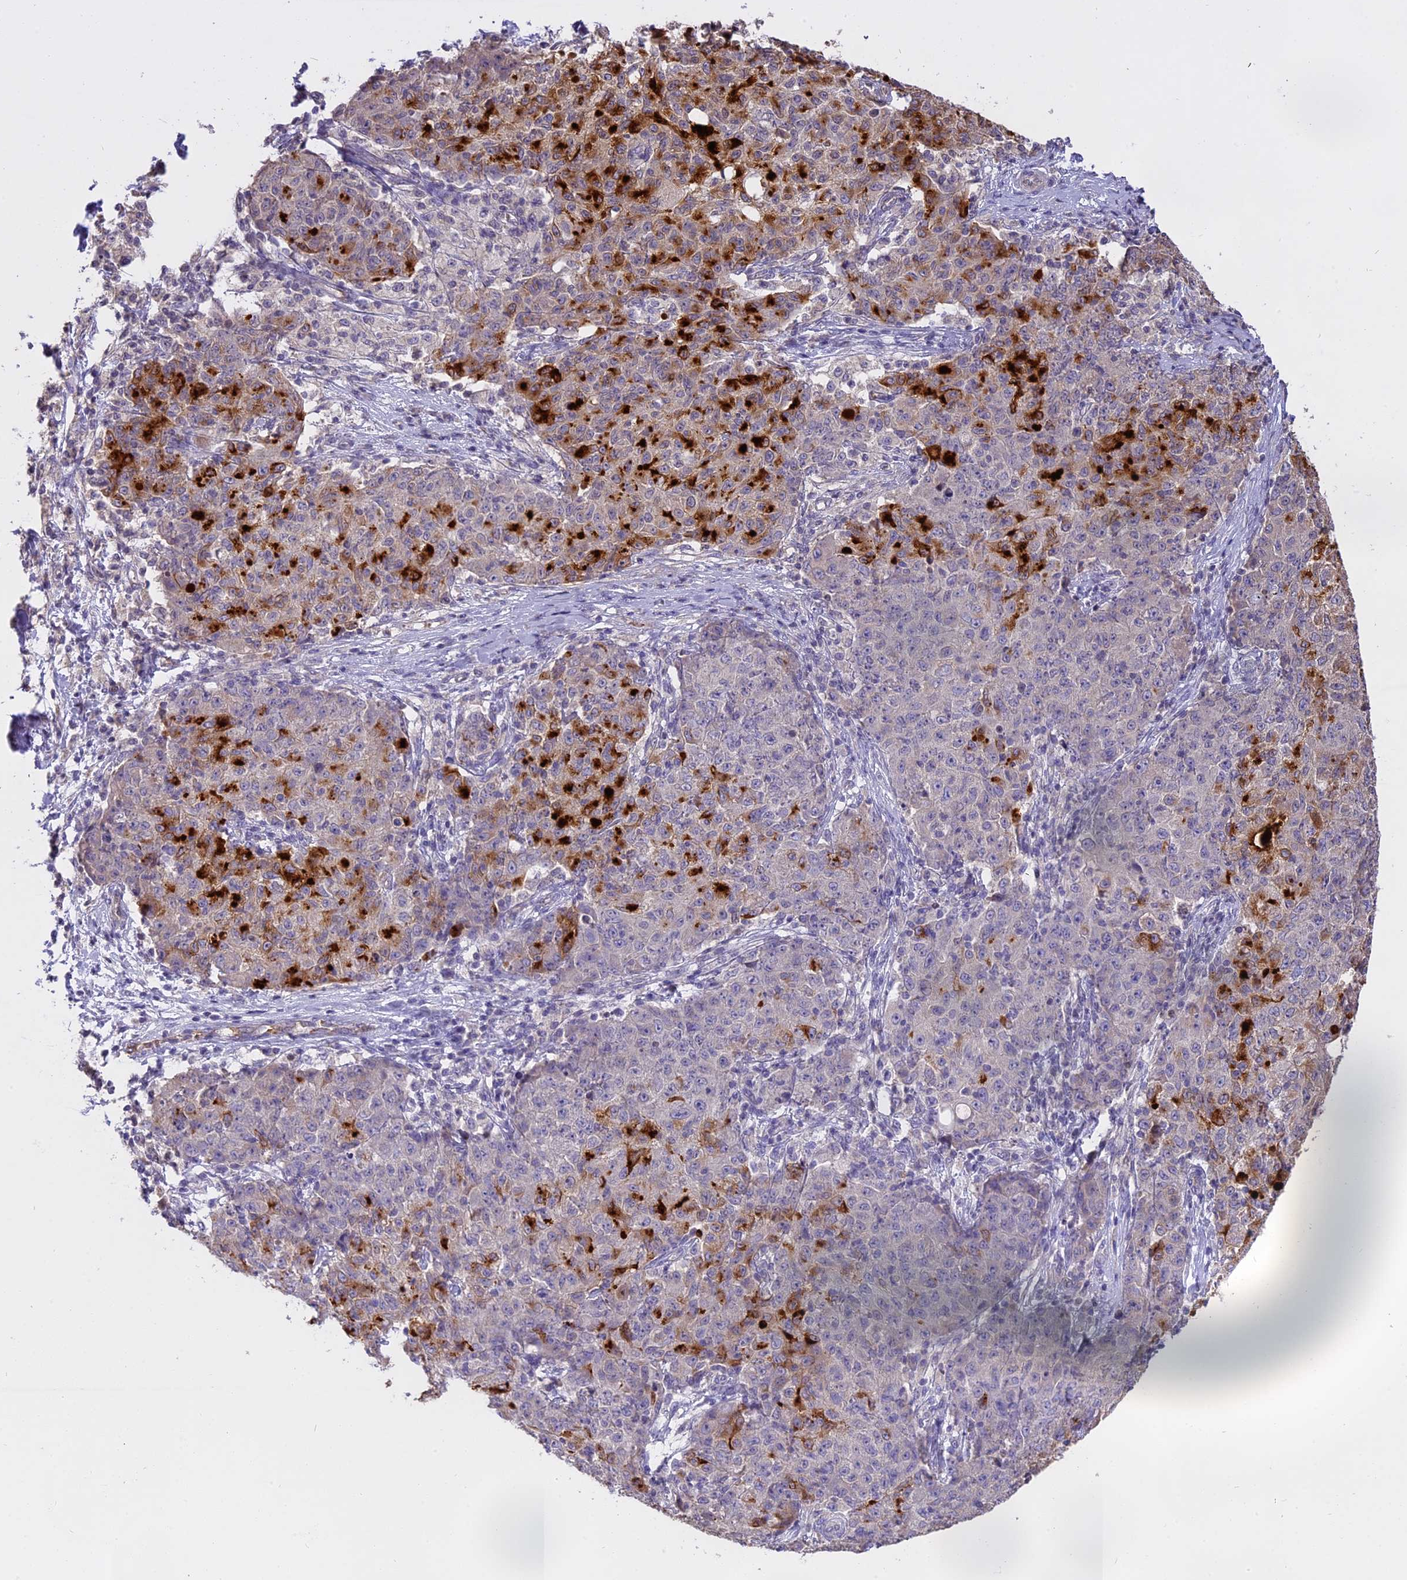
{"staining": {"intensity": "strong", "quantity": "<25%", "location": "cytoplasmic/membranous"}, "tissue": "ovarian cancer", "cell_type": "Tumor cells", "image_type": "cancer", "snomed": [{"axis": "morphology", "description": "Carcinoma, endometroid"}, {"axis": "topography", "description": "Ovary"}], "caption": "The photomicrograph demonstrates immunohistochemical staining of ovarian endometroid carcinoma. There is strong cytoplasmic/membranous staining is present in approximately <25% of tumor cells.", "gene": "WFDC2", "patient": {"sex": "female", "age": 42}}